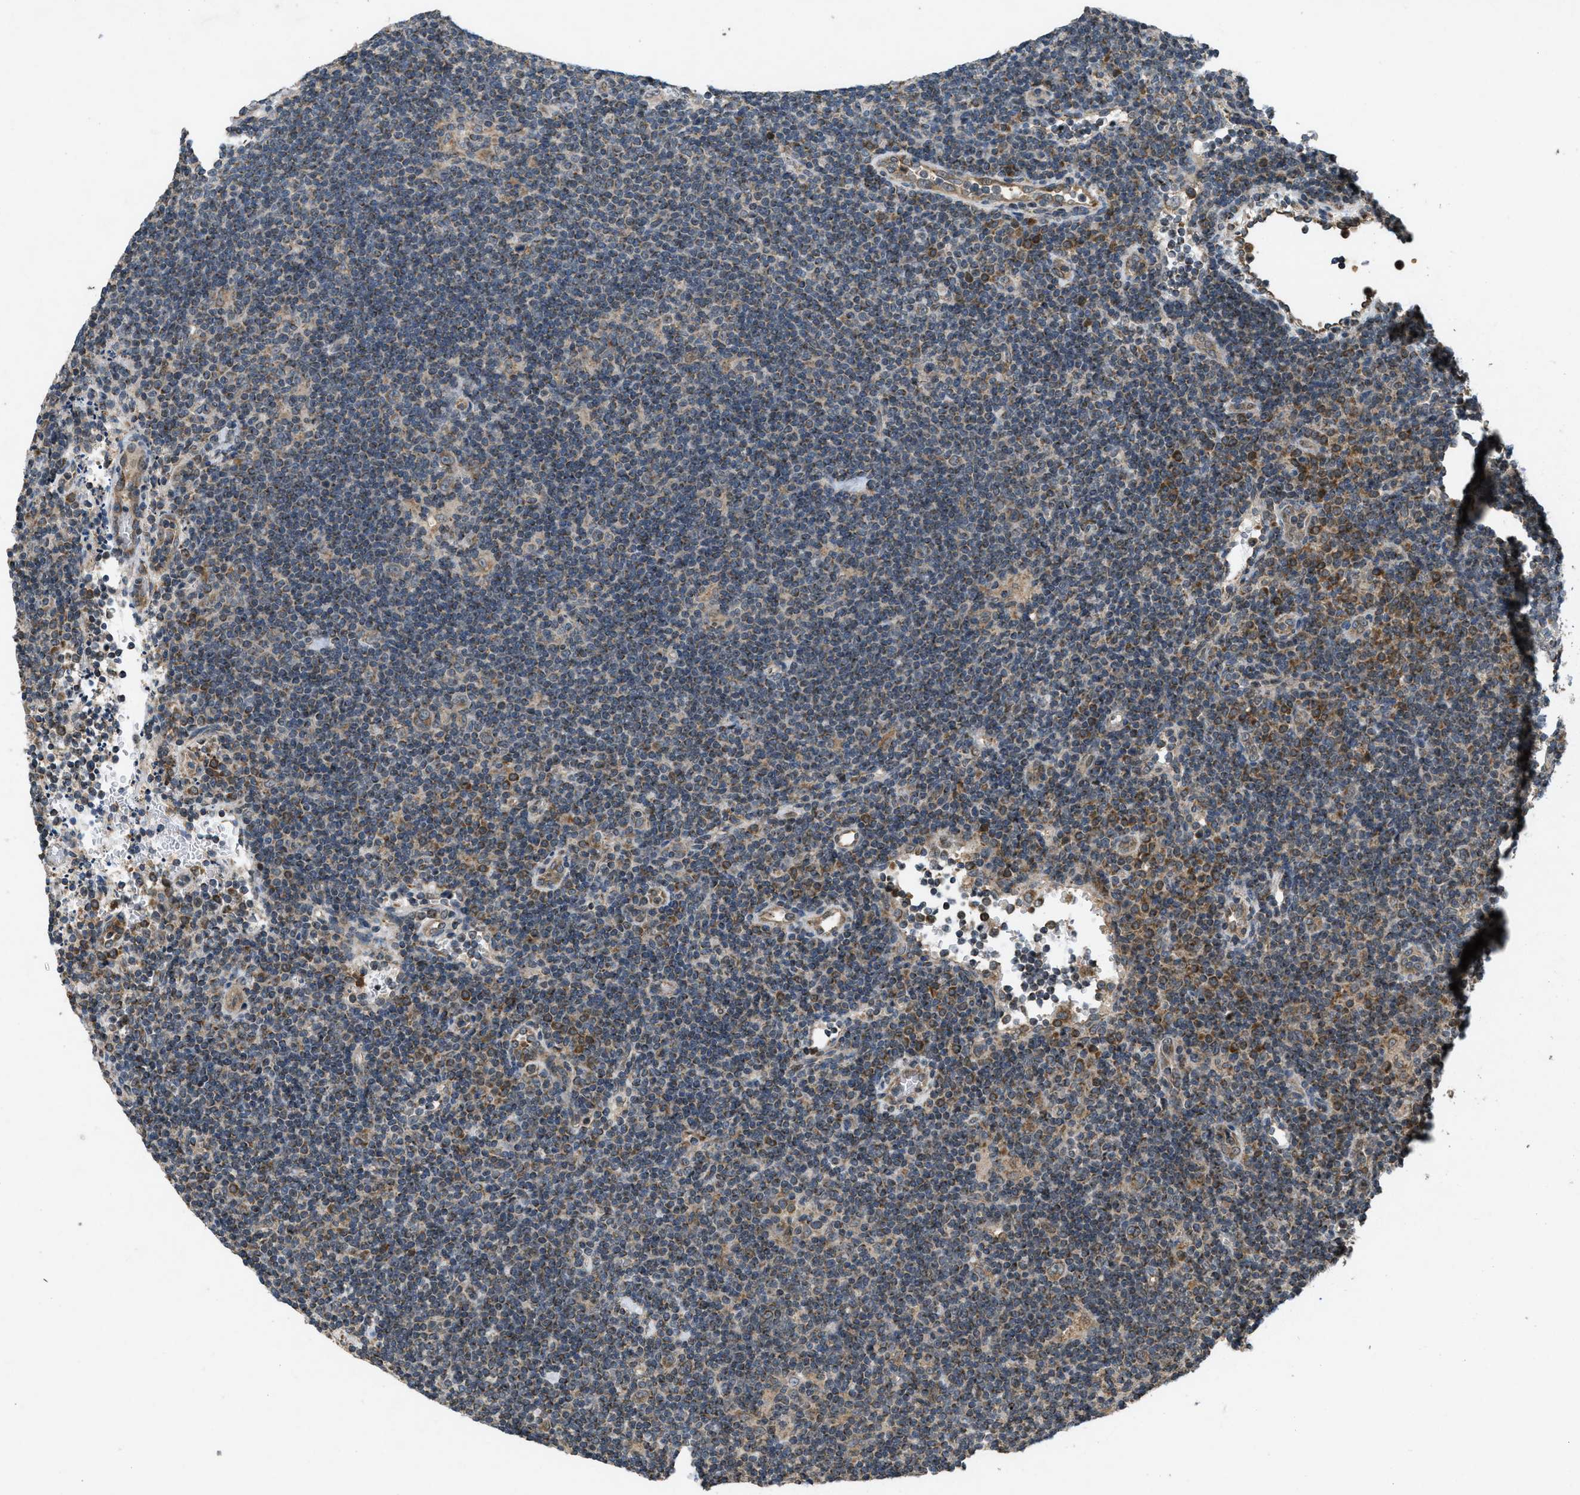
{"staining": {"intensity": "moderate", "quantity": ">75%", "location": "cytoplasmic/membranous"}, "tissue": "lymphoma", "cell_type": "Tumor cells", "image_type": "cancer", "snomed": [{"axis": "morphology", "description": "Hodgkin's disease, NOS"}, {"axis": "topography", "description": "Lymph node"}], "caption": "A high-resolution histopathology image shows immunohistochemistry staining of lymphoma, which demonstrates moderate cytoplasmic/membranous expression in about >75% of tumor cells.", "gene": "PPP1R15A", "patient": {"sex": "female", "age": 57}}